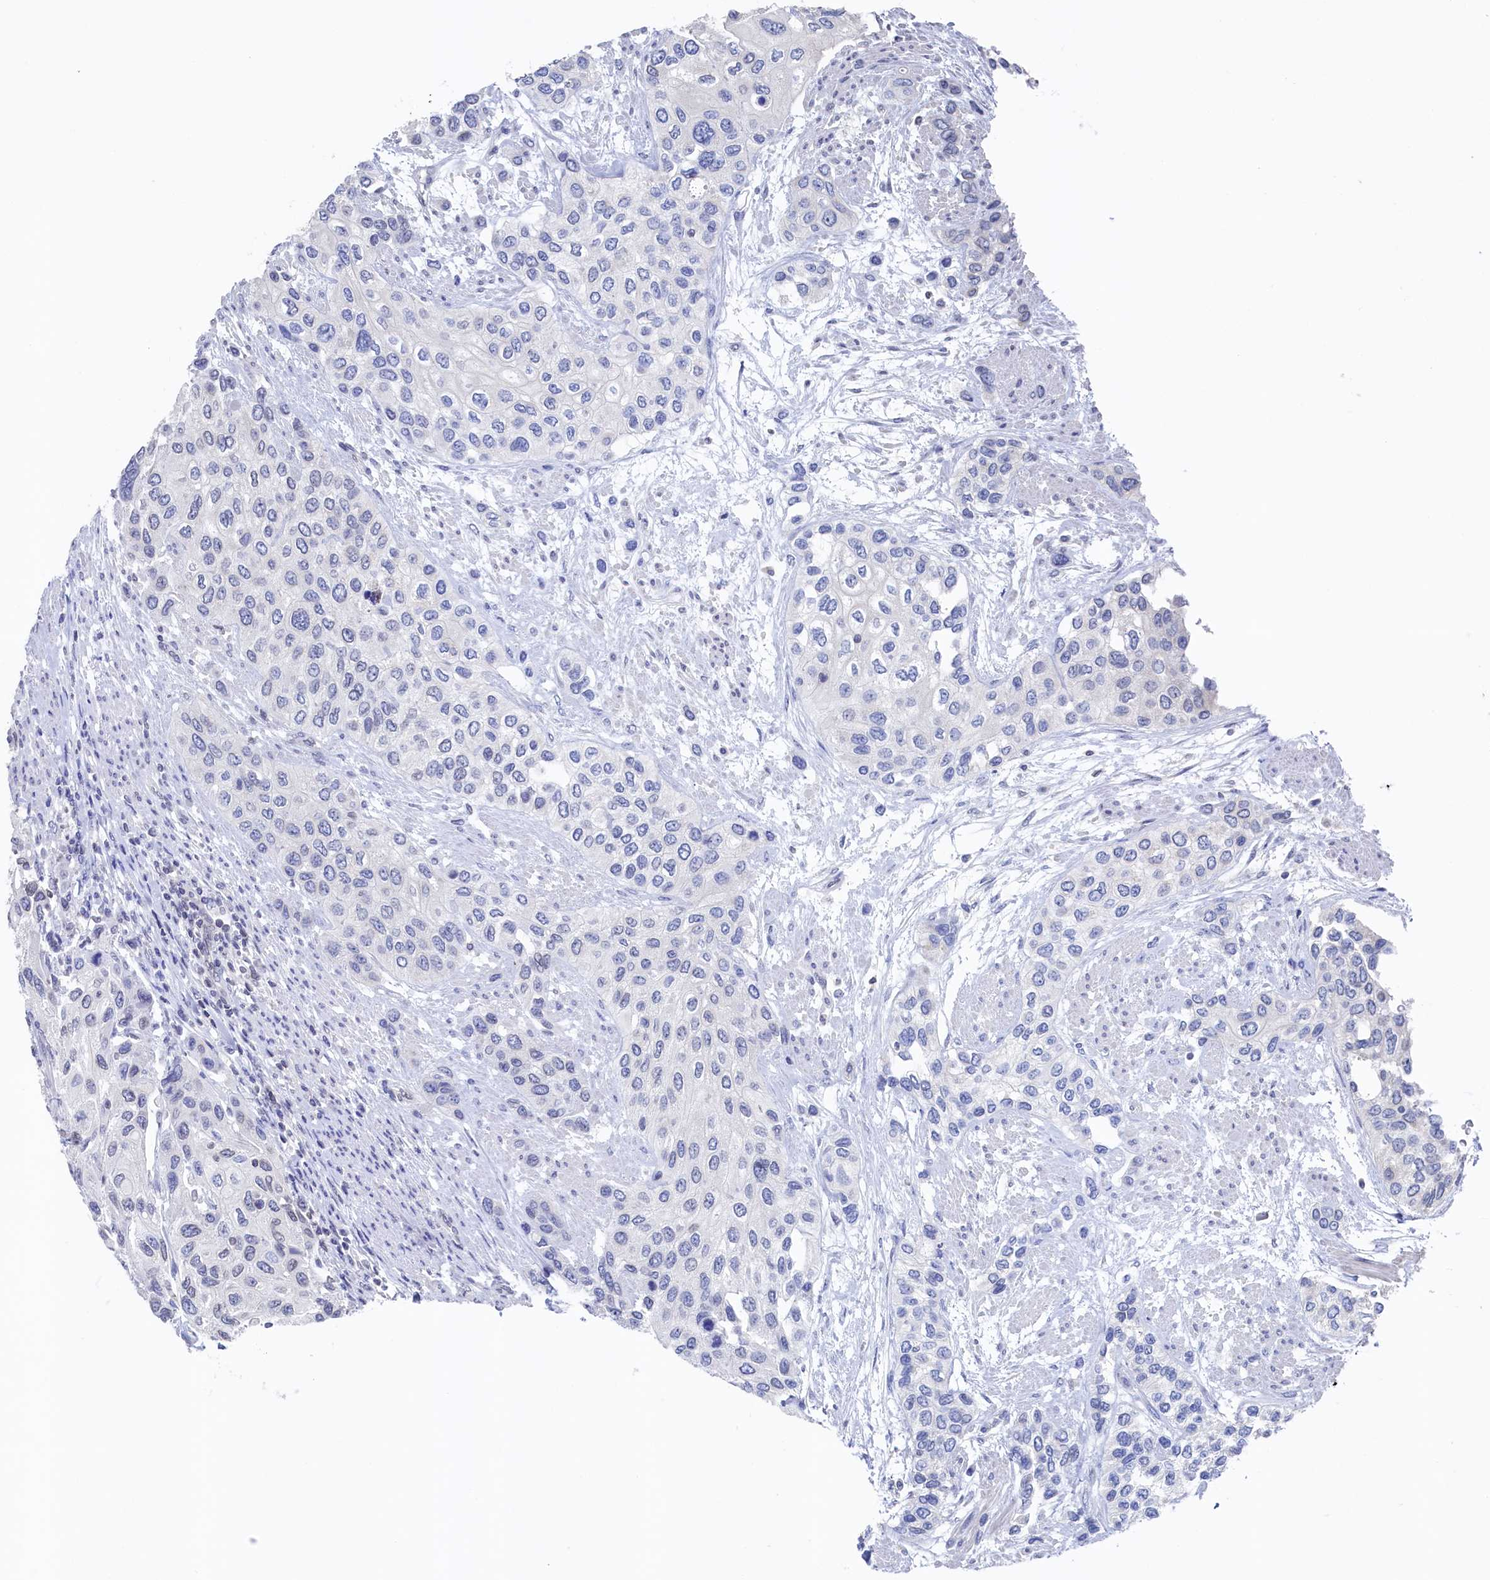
{"staining": {"intensity": "negative", "quantity": "none", "location": "none"}, "tissue": "urothelial cancer", "cell_type": "Tumor cells", "image_type": "cancer", "snomed": [{"axis": "morphology", "description": "Normal tissue, NOS"}, {"axis": "morphology", "description": "Urothelial carcinoma, High grade"}, {"axis": "topography", "description": "Vascular tissue"}, {"axis": "topography", "description": "Urinary bladder"}], "caption": "Immunohistochemical staining of human urothelial cancer exhibits no significant staining in tumor cells.", "gene": "C11orf54", "patient": {"sex": "female", "age": 56}}